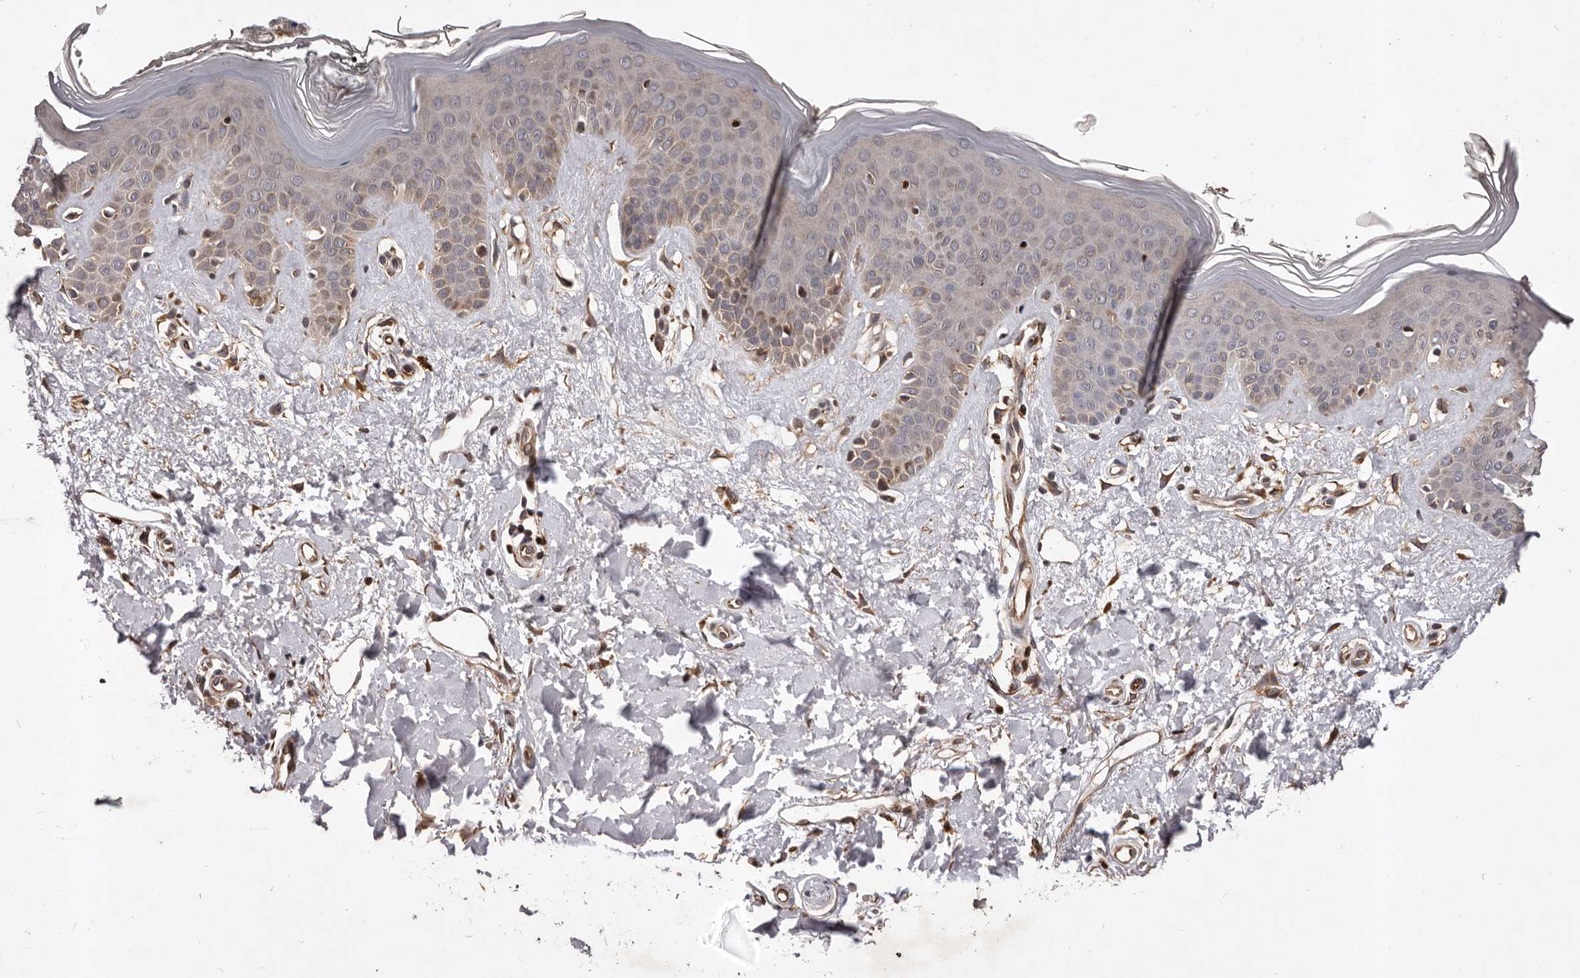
{"staining": {"intensity": "weak", "quantity": ">75%", "location": "cytoplasmic/membranous"}, "tissue": "skin", "cell_type": "Fibroblasts", "image_type": "normal", "snomed": [{"axis": "morphology", "description": "Normal tissue, NOS"}, {"axis": "topography", "description": "Skin"}], "caption": "Skin was stained to show a protein in brown. There is low levels of weak cytoplasmic/membranous staining in approximately >75% of fibroblasts.", "gene": "GADD45B", "patient": {"sex": "female", "age": 64}}